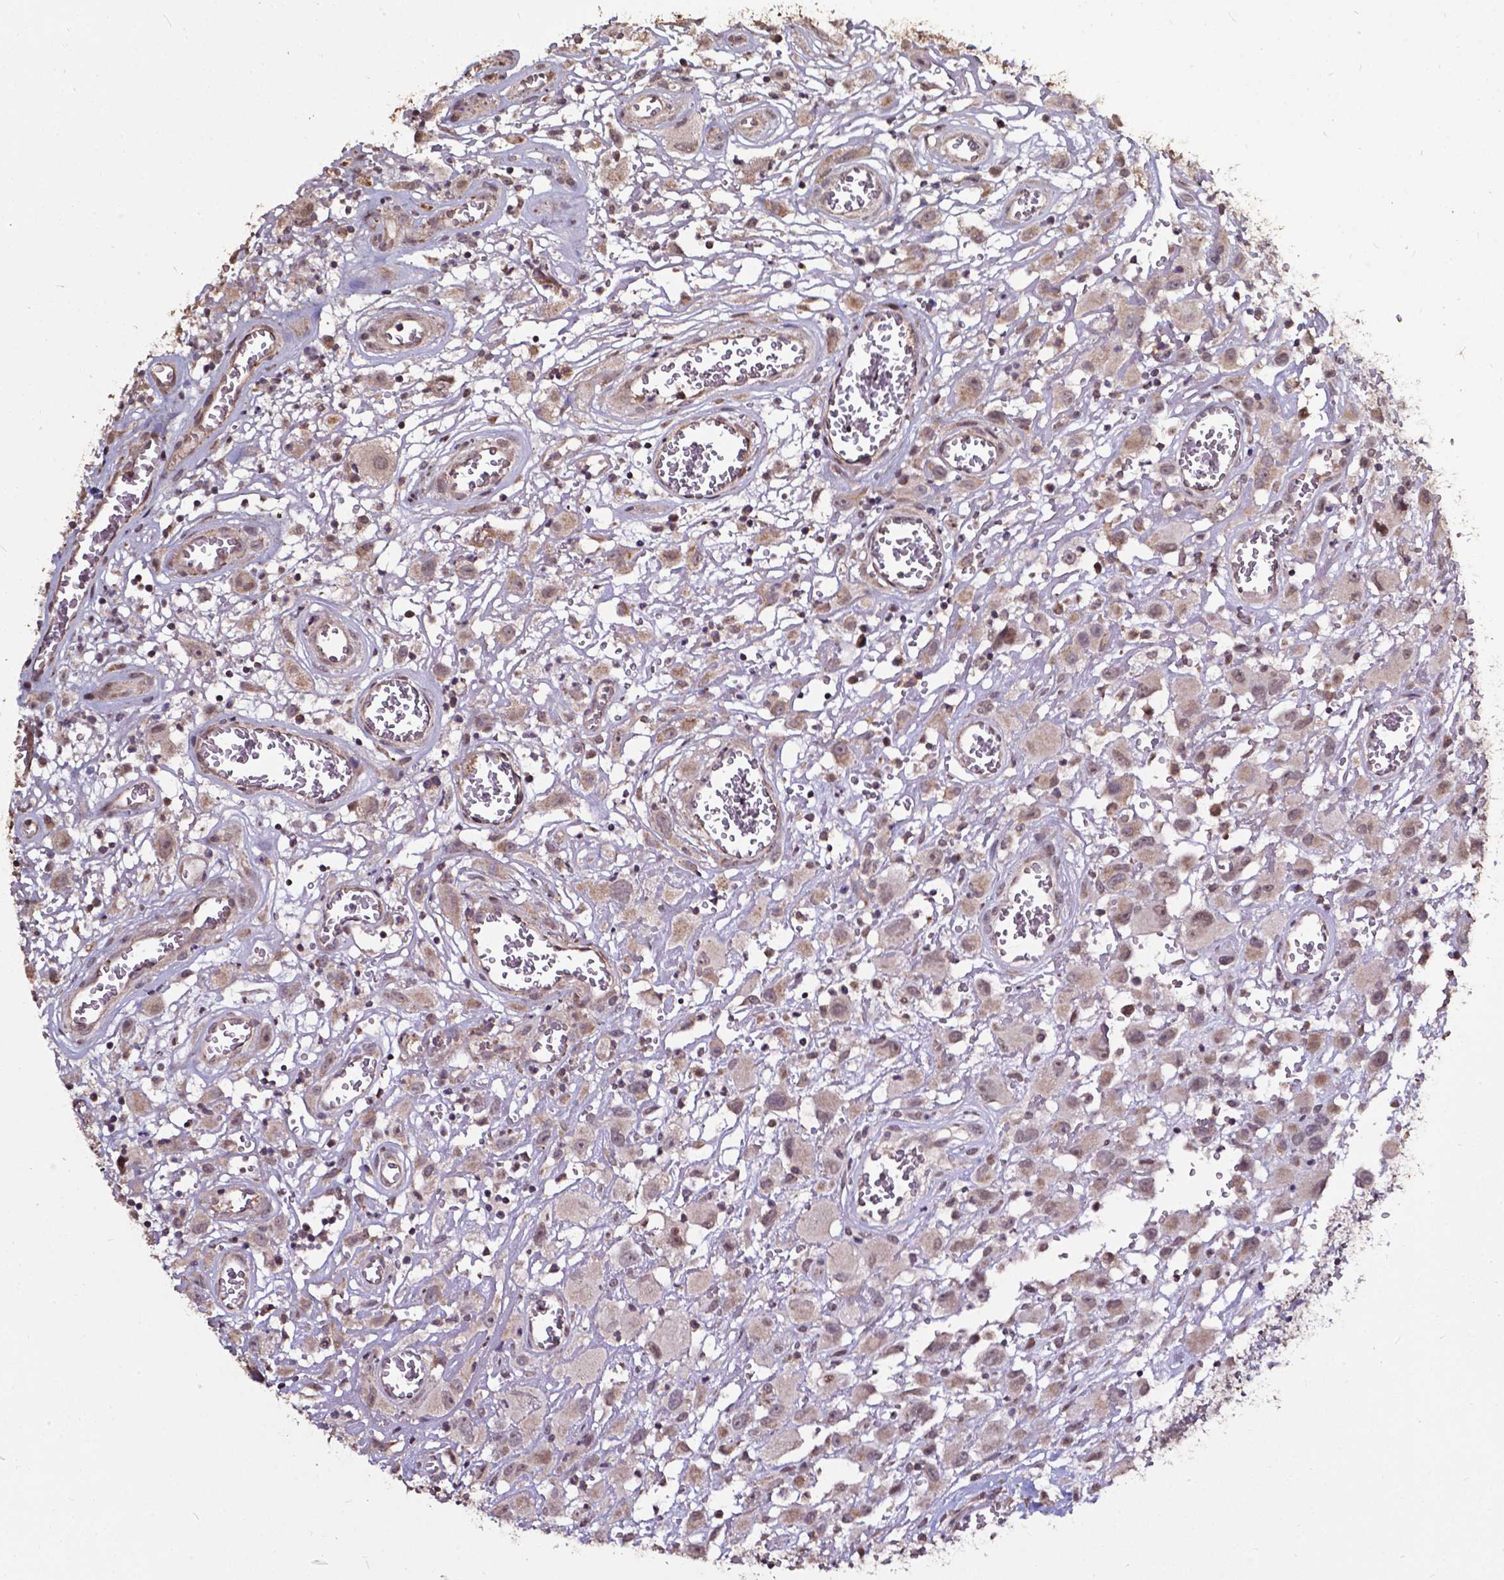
{"staining": {"intensity": "weak", "quantity": "<25%", "location": "cytoplasmic/membranous"}, "tissue": "head and neck cancer", "cell_type": "Tumor cells", "image_type": "cancer", "snomed": [{"axis": "morphology", "description": "Squamous cell carcinoma, NOS"}, {"axis": "morphology", "description": "Squamous cell carcinoma, metastatic, NOS"}, {"axis": "topography", "description": "Oral tissue"}, {"axis": "topography", "description": "Head-Neck"}], "caption": "DAB immunohistochemical staining of human head and neck cancer (squamous cell carcinoma) displays no significant positivity in tumor cells. (Immunohistochemistry, brightfield microscopy, high magnification).", "gene": "GLRA2", "patient": {"sex": "female", "age": 85}}